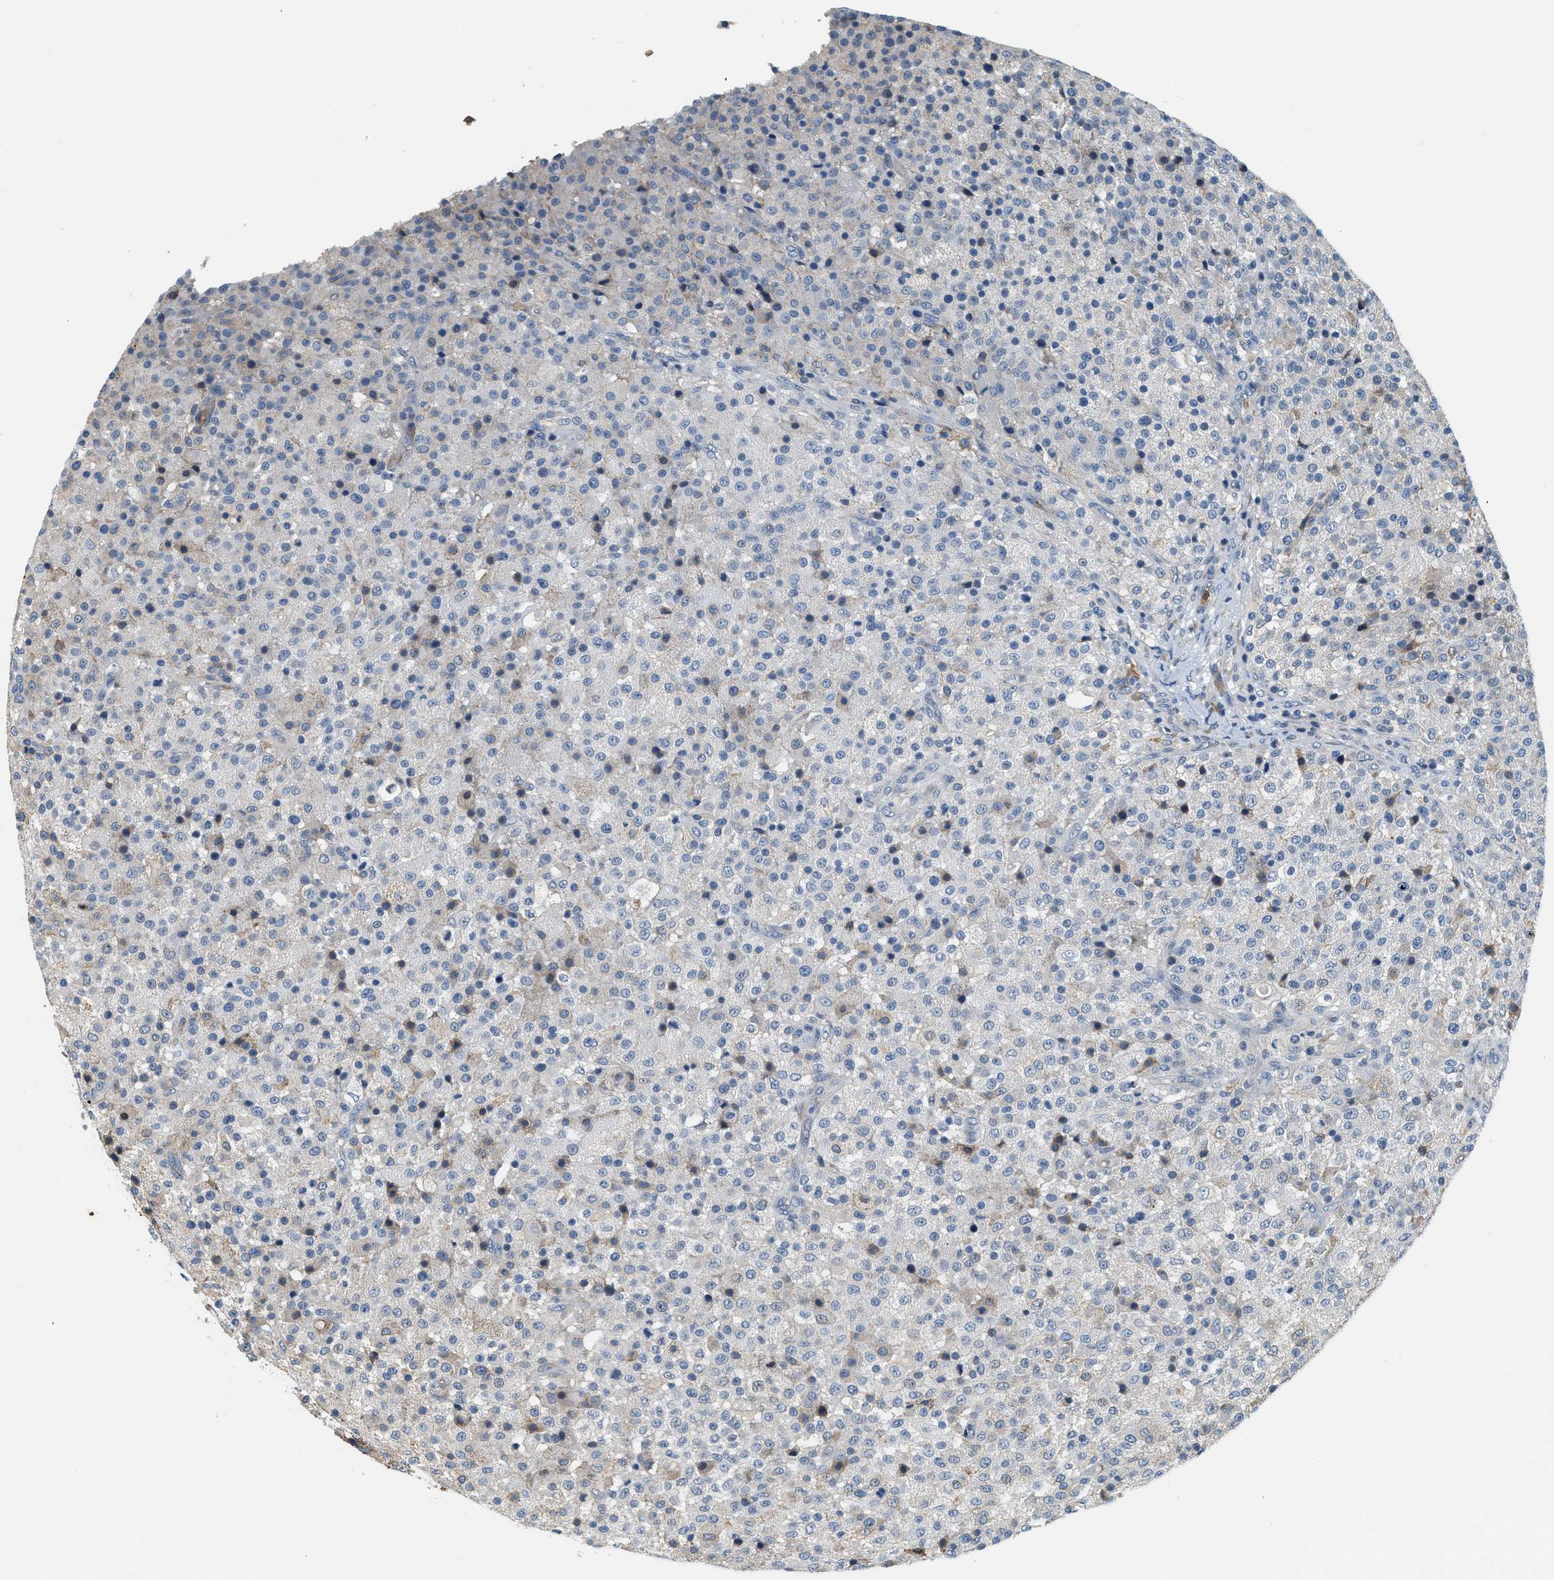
{"staining": {"intensity": "negative", "quantity": "none", "location": "none"}, "tissue": "testis cancer", "cell_type": "Tumor cells", "image_type": "cancer", "snomed": [{"axis": "morphology", "description": "Seminoma, NOS"}, {"axis": "topography", "description": "Testis"}], "caption": "This is an immunohistochemistry micrograph of testis cancer (seminoma). There is no expression in tumor cells.", "gene": "CYTH2", "patient": {"sex": "male", "age": 59}}